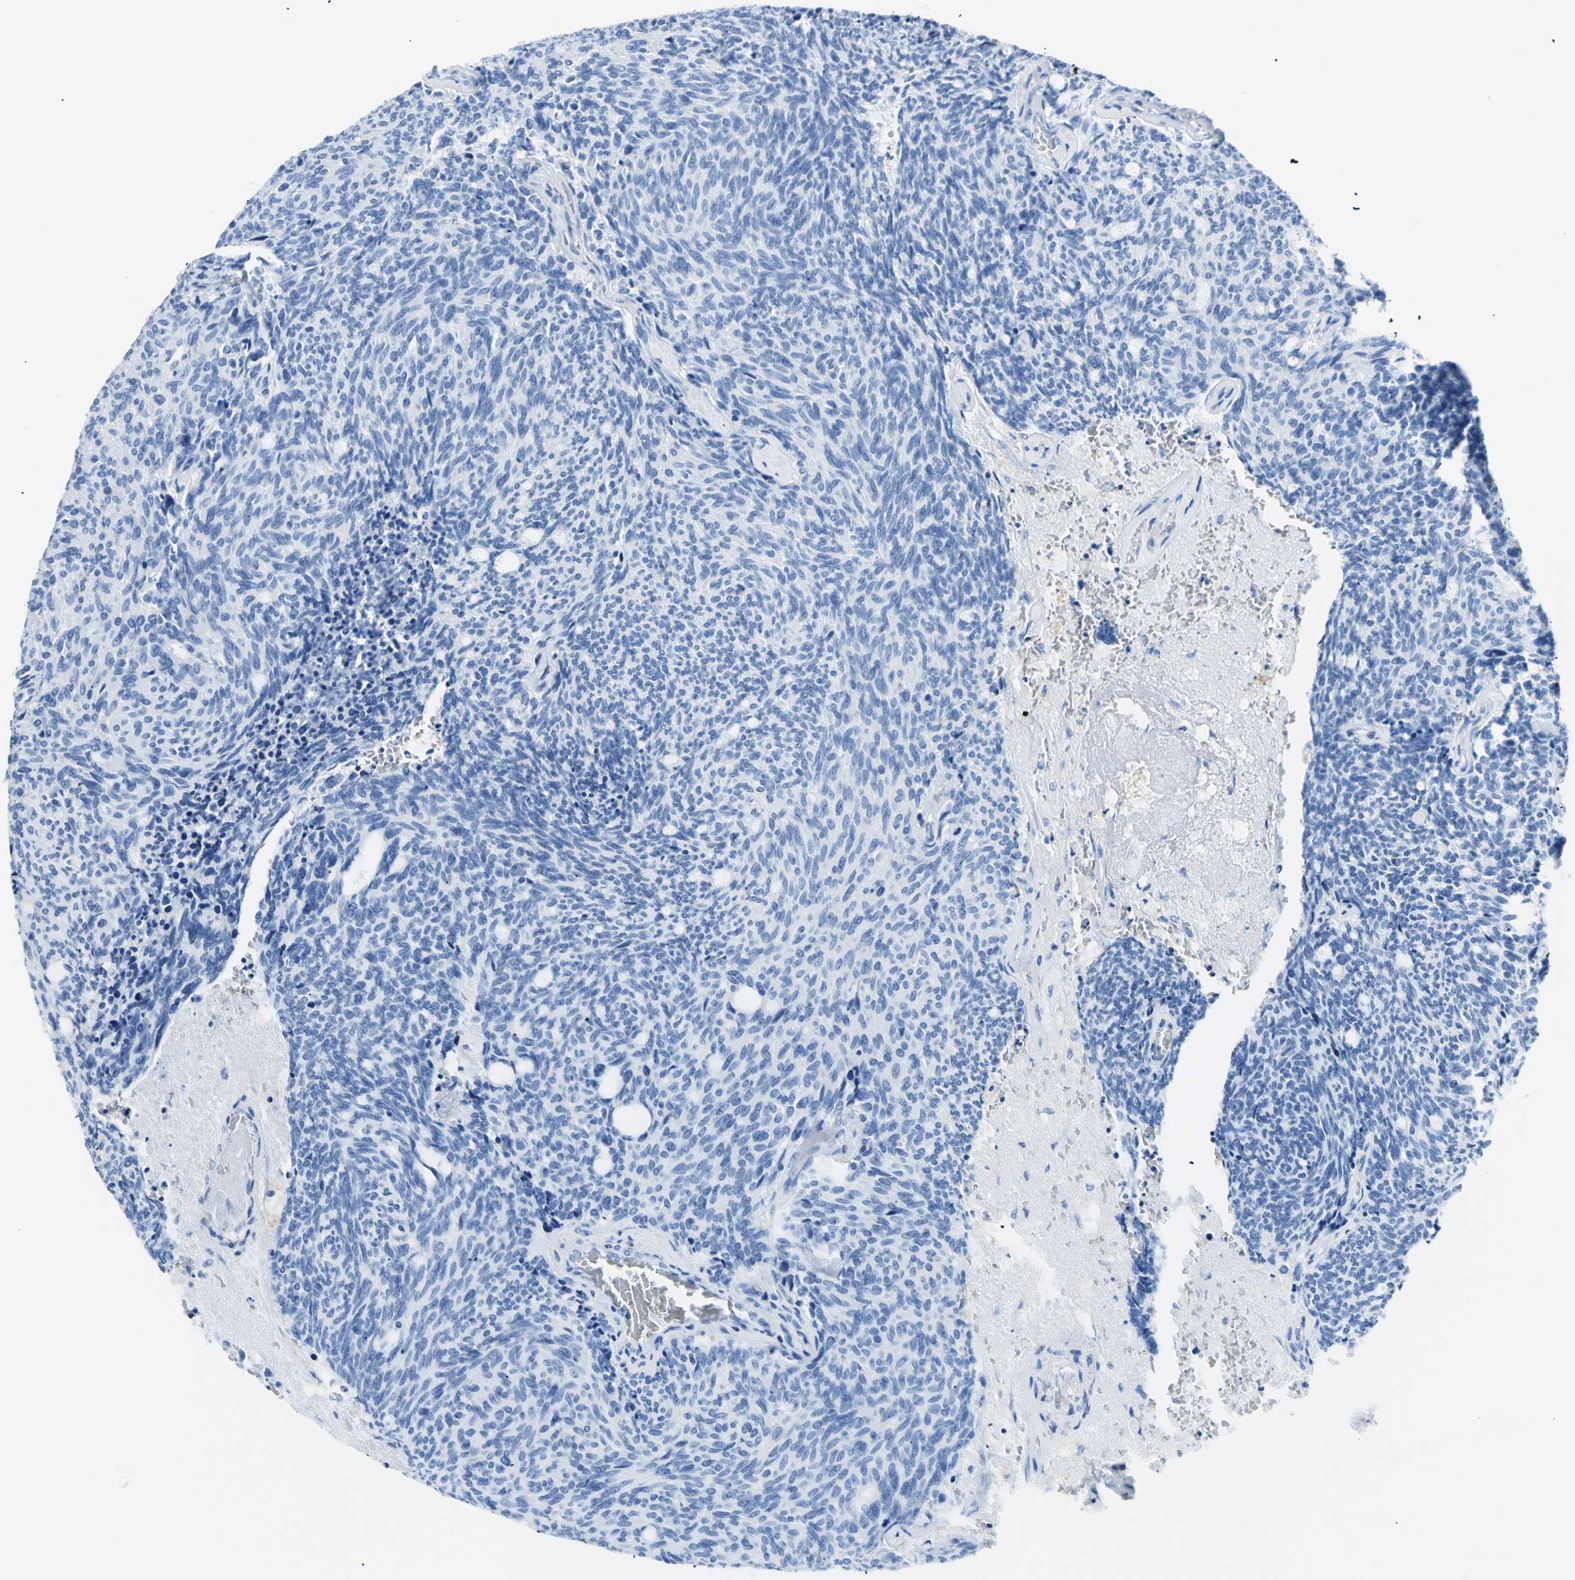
{"staining": {"intensity": "negative", "quantity": "none", "location": "none"}, "tissue": "carcinoid", "cell_type": "Tumor cells", "image_type": "cancer", "snomed": [{"axis": "morphology", "description": "Carcinoid, malignant, NOS"}, {"axis": "topography", "description": "Pancreas"}], "caption": "Immunohistochemistry histopathology image of human carcinoid stained for a protein (brown), which demonstrates no staining in tumor cells. (DAB (3,3'-diaminobenzidine) immunohistochemistry, high magnification).", "gene": "MYH2", "patient": {"sex": "female", "age": 54}}